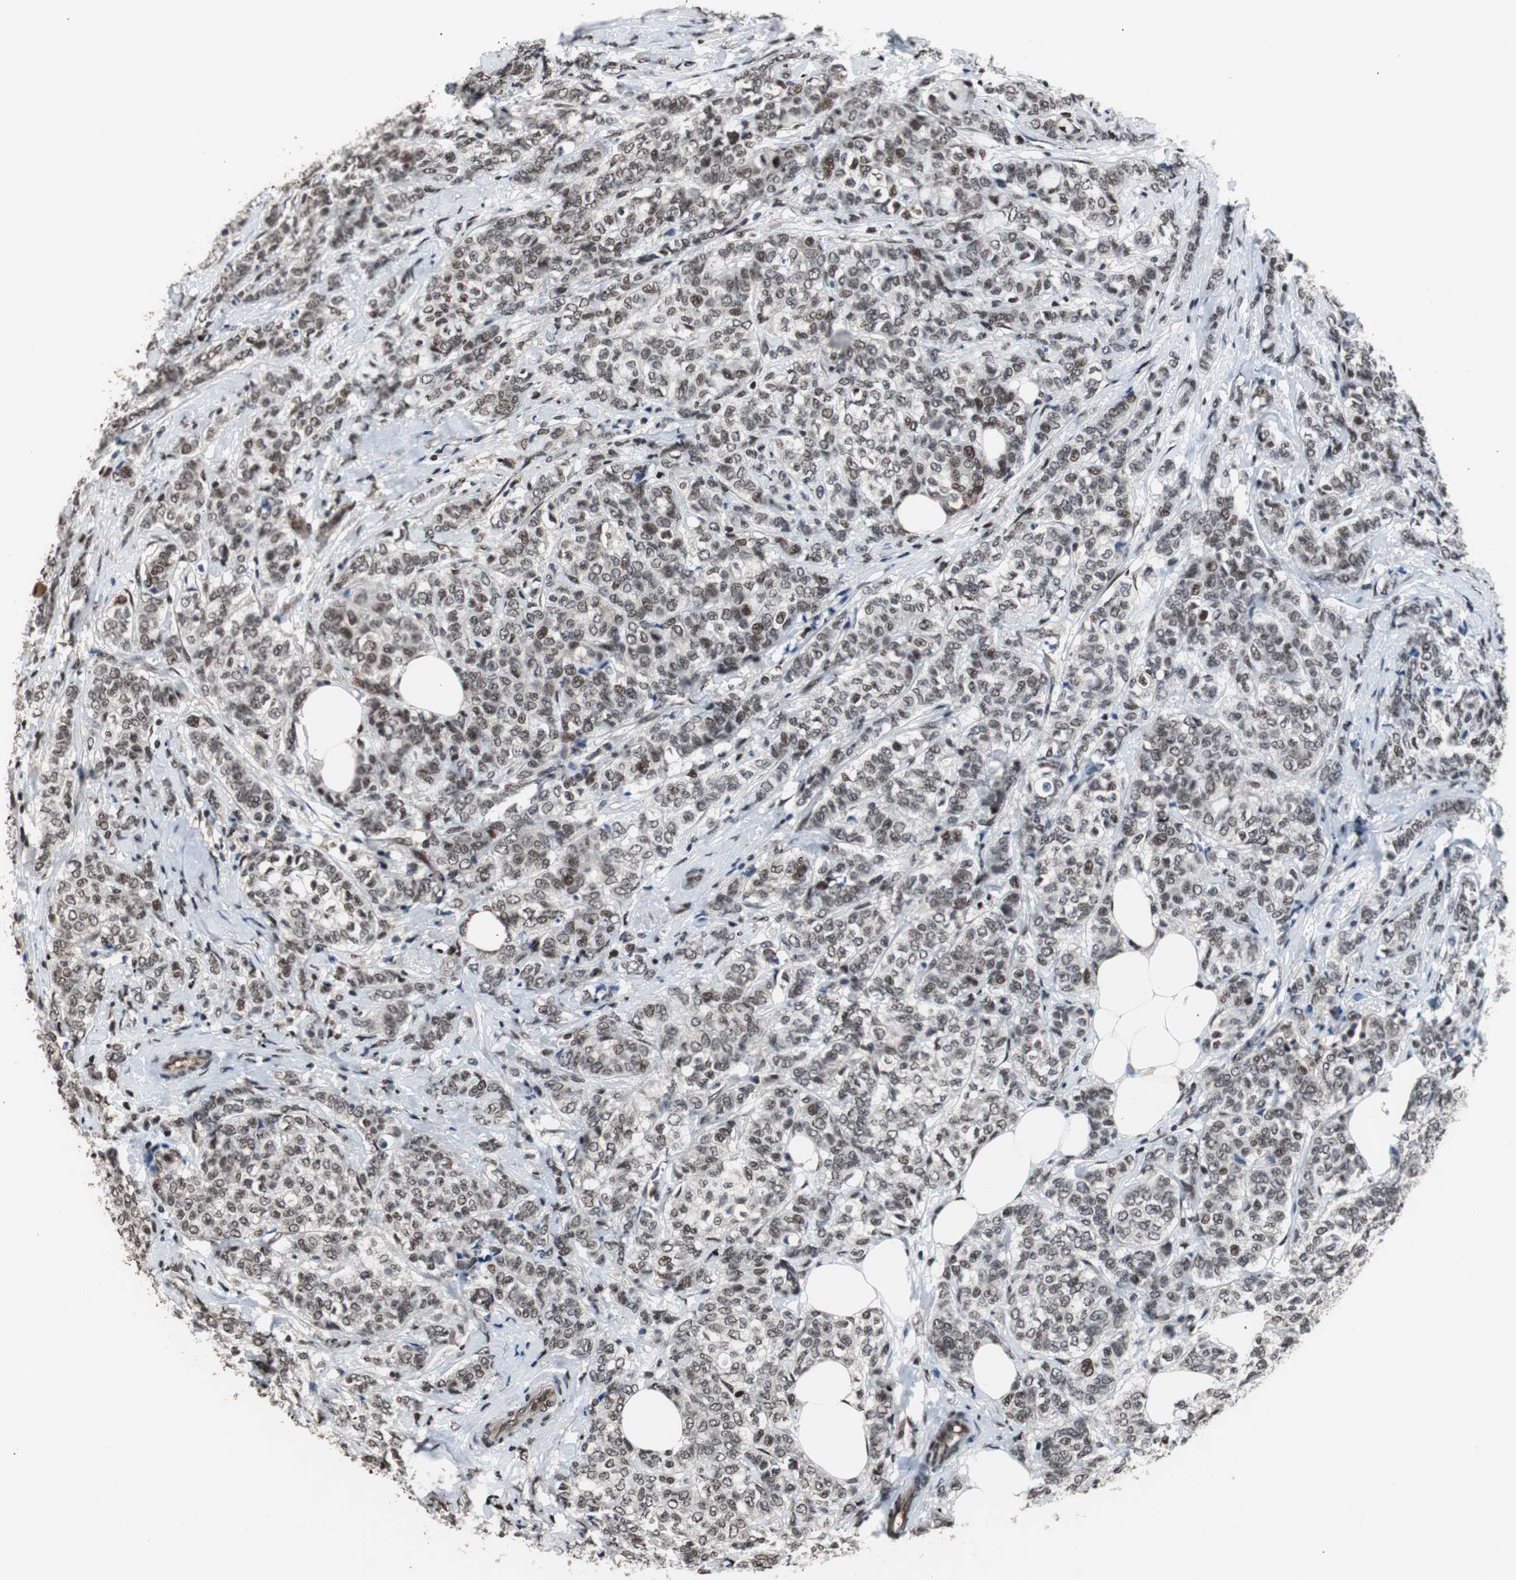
{"staining": {"intensity": "moderate", "quantity": ">75%", "location": "nuclear"}, "tissue": "breast cancer", "cell_type": "Tumor cells", "image_type": "cancer", "snomed": [{"axis": "morphology", "description": "Lobular carcinoma"}, {"axis": "topography", "description": "Breast"}], "caption": "Approximately >75% of tumor cells in human breast cancer (lobular carcinoma) demonstrate moderate nuclear protein positivity as visualized by brown immunohistochemical staining.", "gene": "POGZ", "patient": {"sex": "female", "age": 60}}